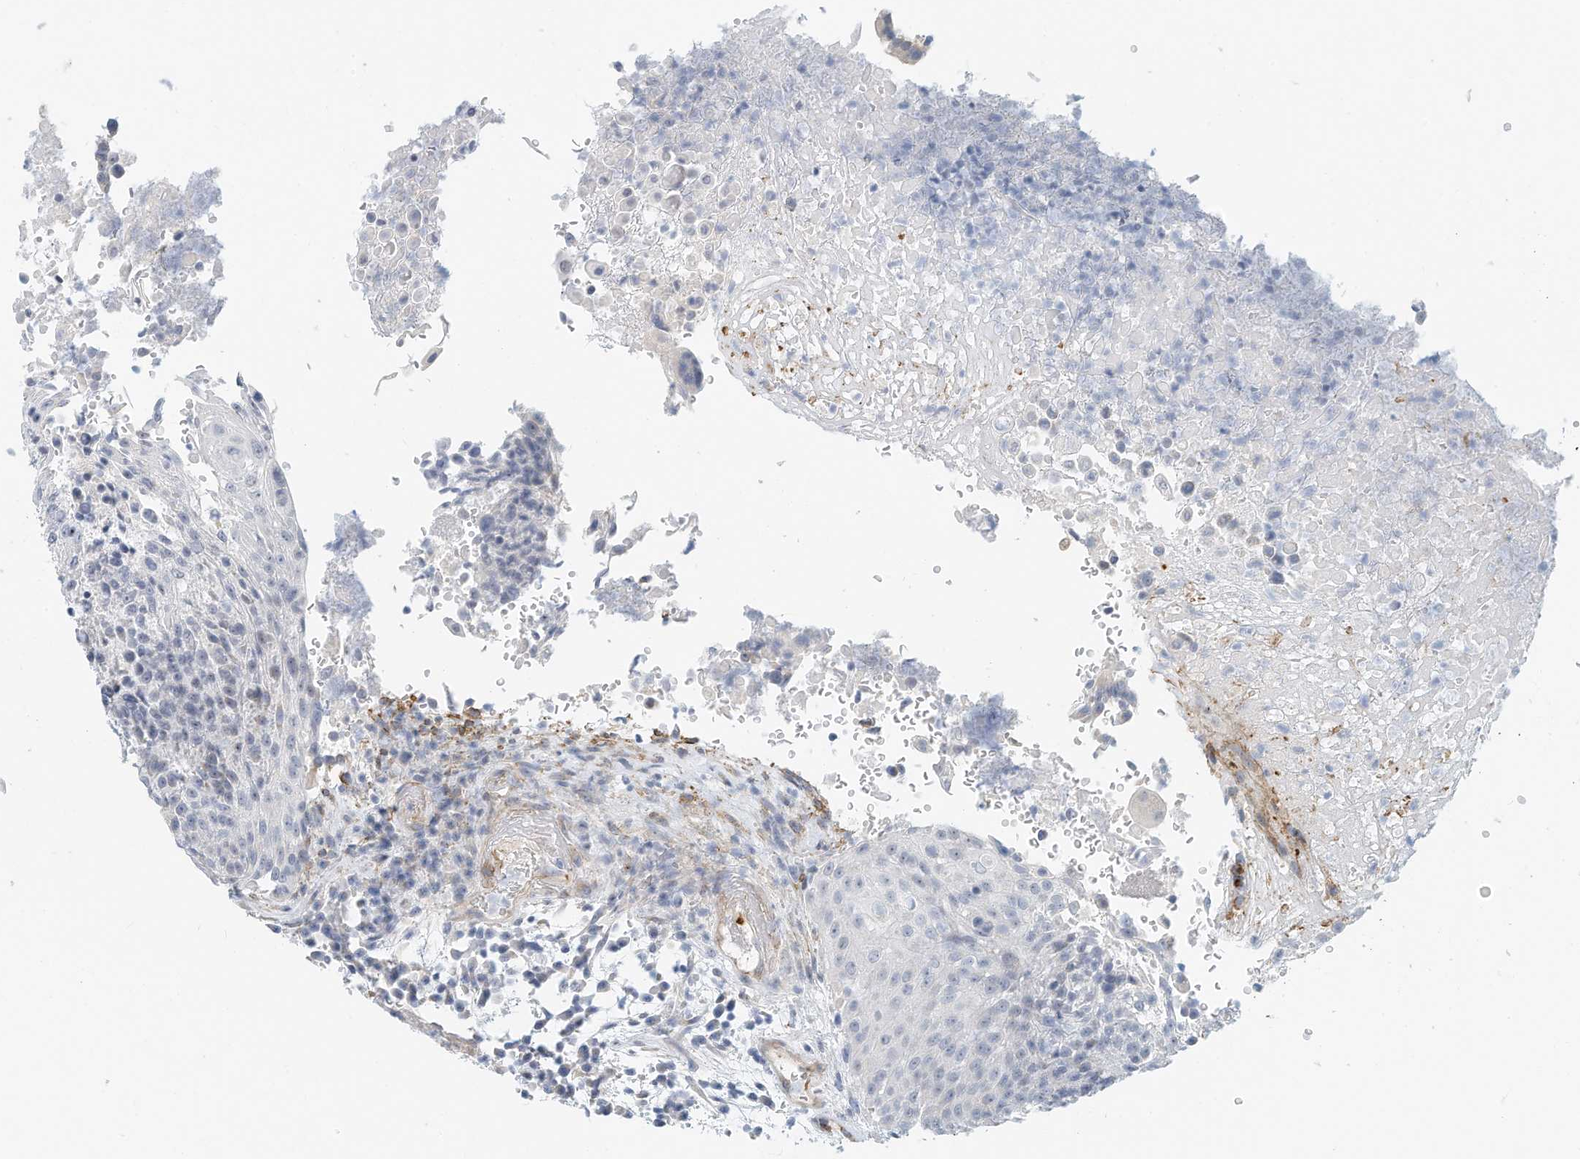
{"staining": {"intensity": "negative", "quantity": "none", "location": "none"}, "tissue": "urothelial cancer", "cell_type": "Tumor cells", "image_type": "cancer", "snomed": [{"axis": "morphology", "description": "Urothelial carcinoma, High grade"}, {"axis": "topography", "description": "Urinary bladder"}], "caption": "IHC of human urothelial carcinoma (high-grade) exhibits no staining in tumor cells. The staining was performed using DAB (3,3'-diaminobenzidine) to visualize the protein expression in brown, while the nuclei were stained in blue with hematoxylin (Magnification: 20x).", "gene": "ARHGAP28", "patient": {"sex": "female", "age": 63}}